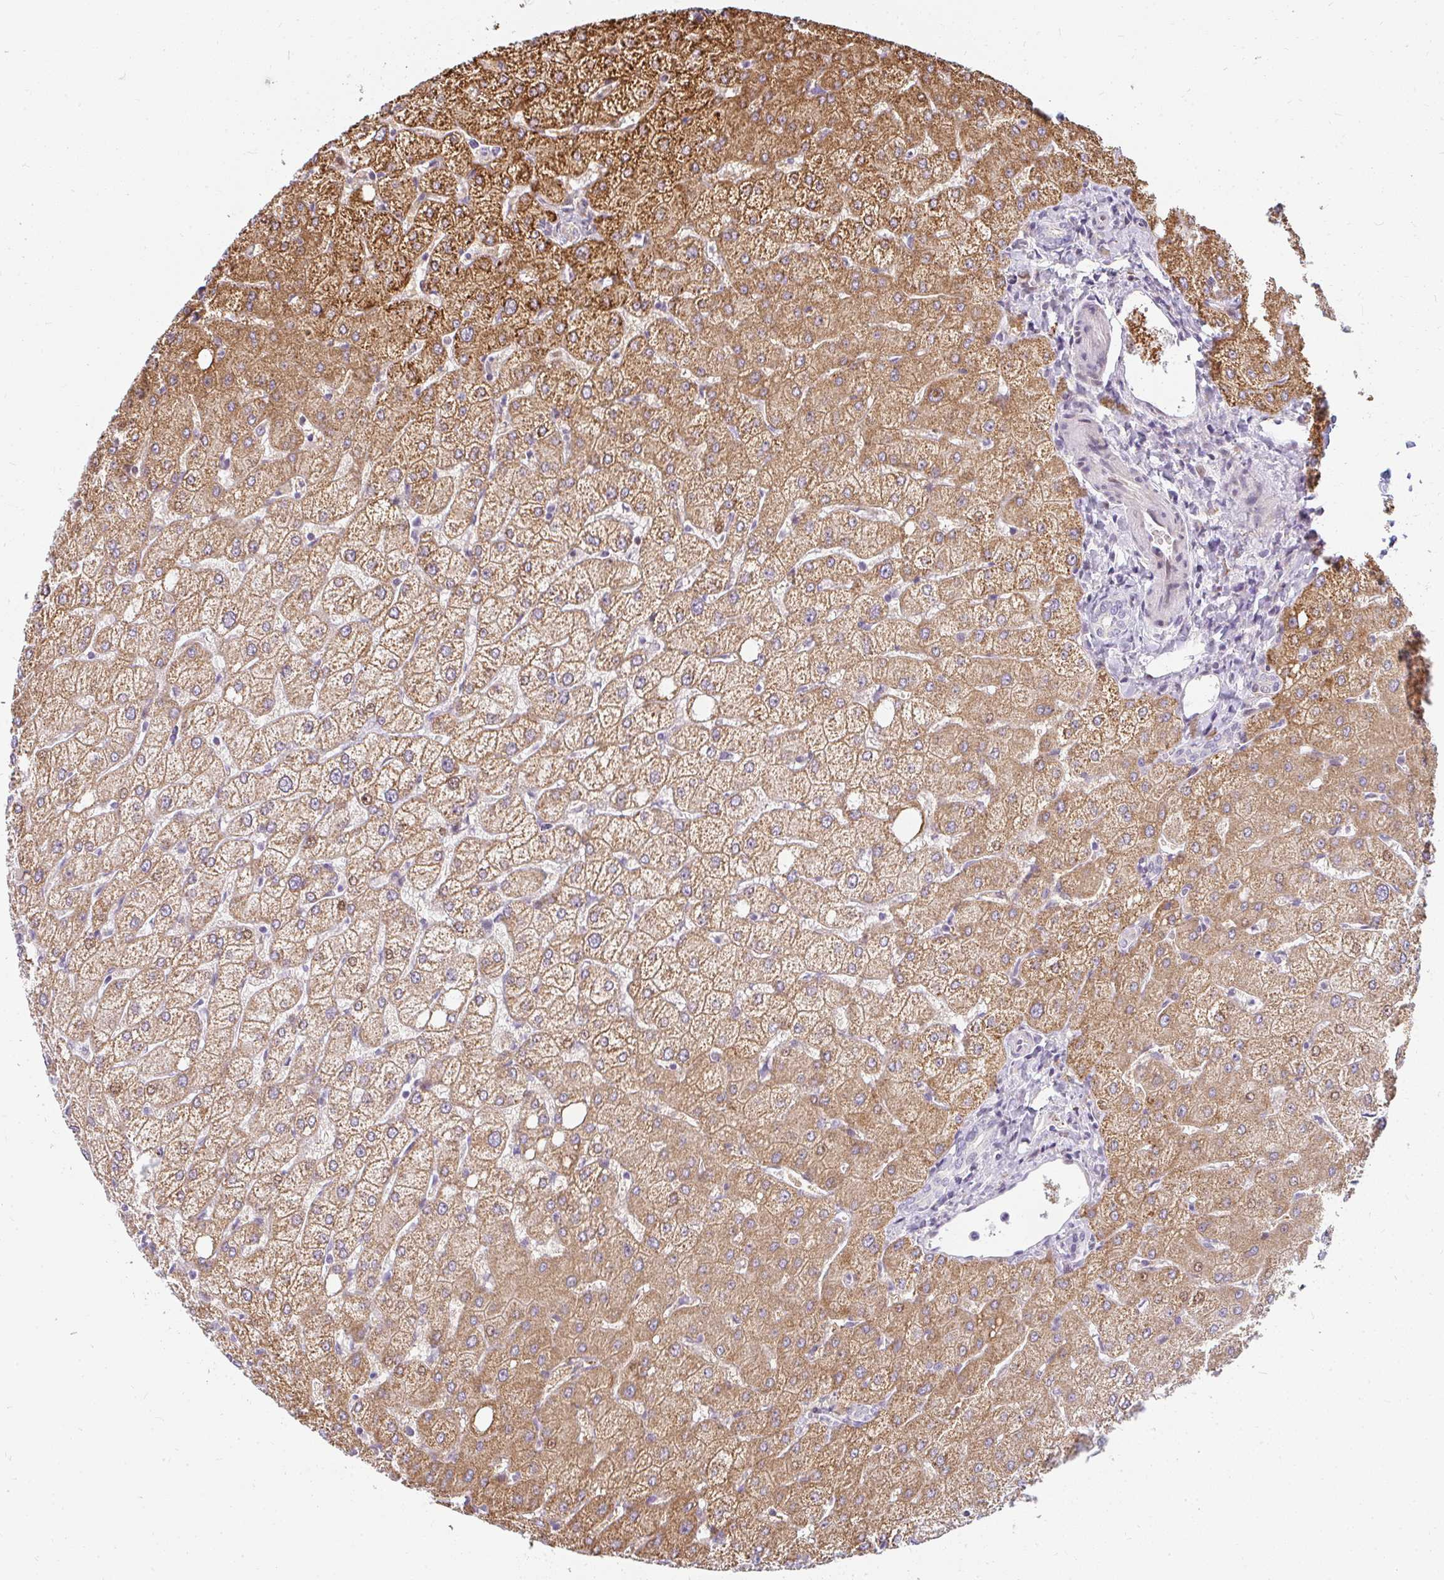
{"staining": {"intensity": "negative", "quantity": "none", "location": "none"}, "tissue": "liver", "cell_type": "Cholangiocytes", "image_type": "normal", "snomed": [{"axis": "morphology", "description": "Normal tissue, NOS"}, {"axis": "topography", "description": "Liver"}], "caption": "Photomicrograph shows no significant protein expression in cholangiocytes of normal liver.", "gene": "PLA2G5", "patient": {"sex": "female", "age": 54}}